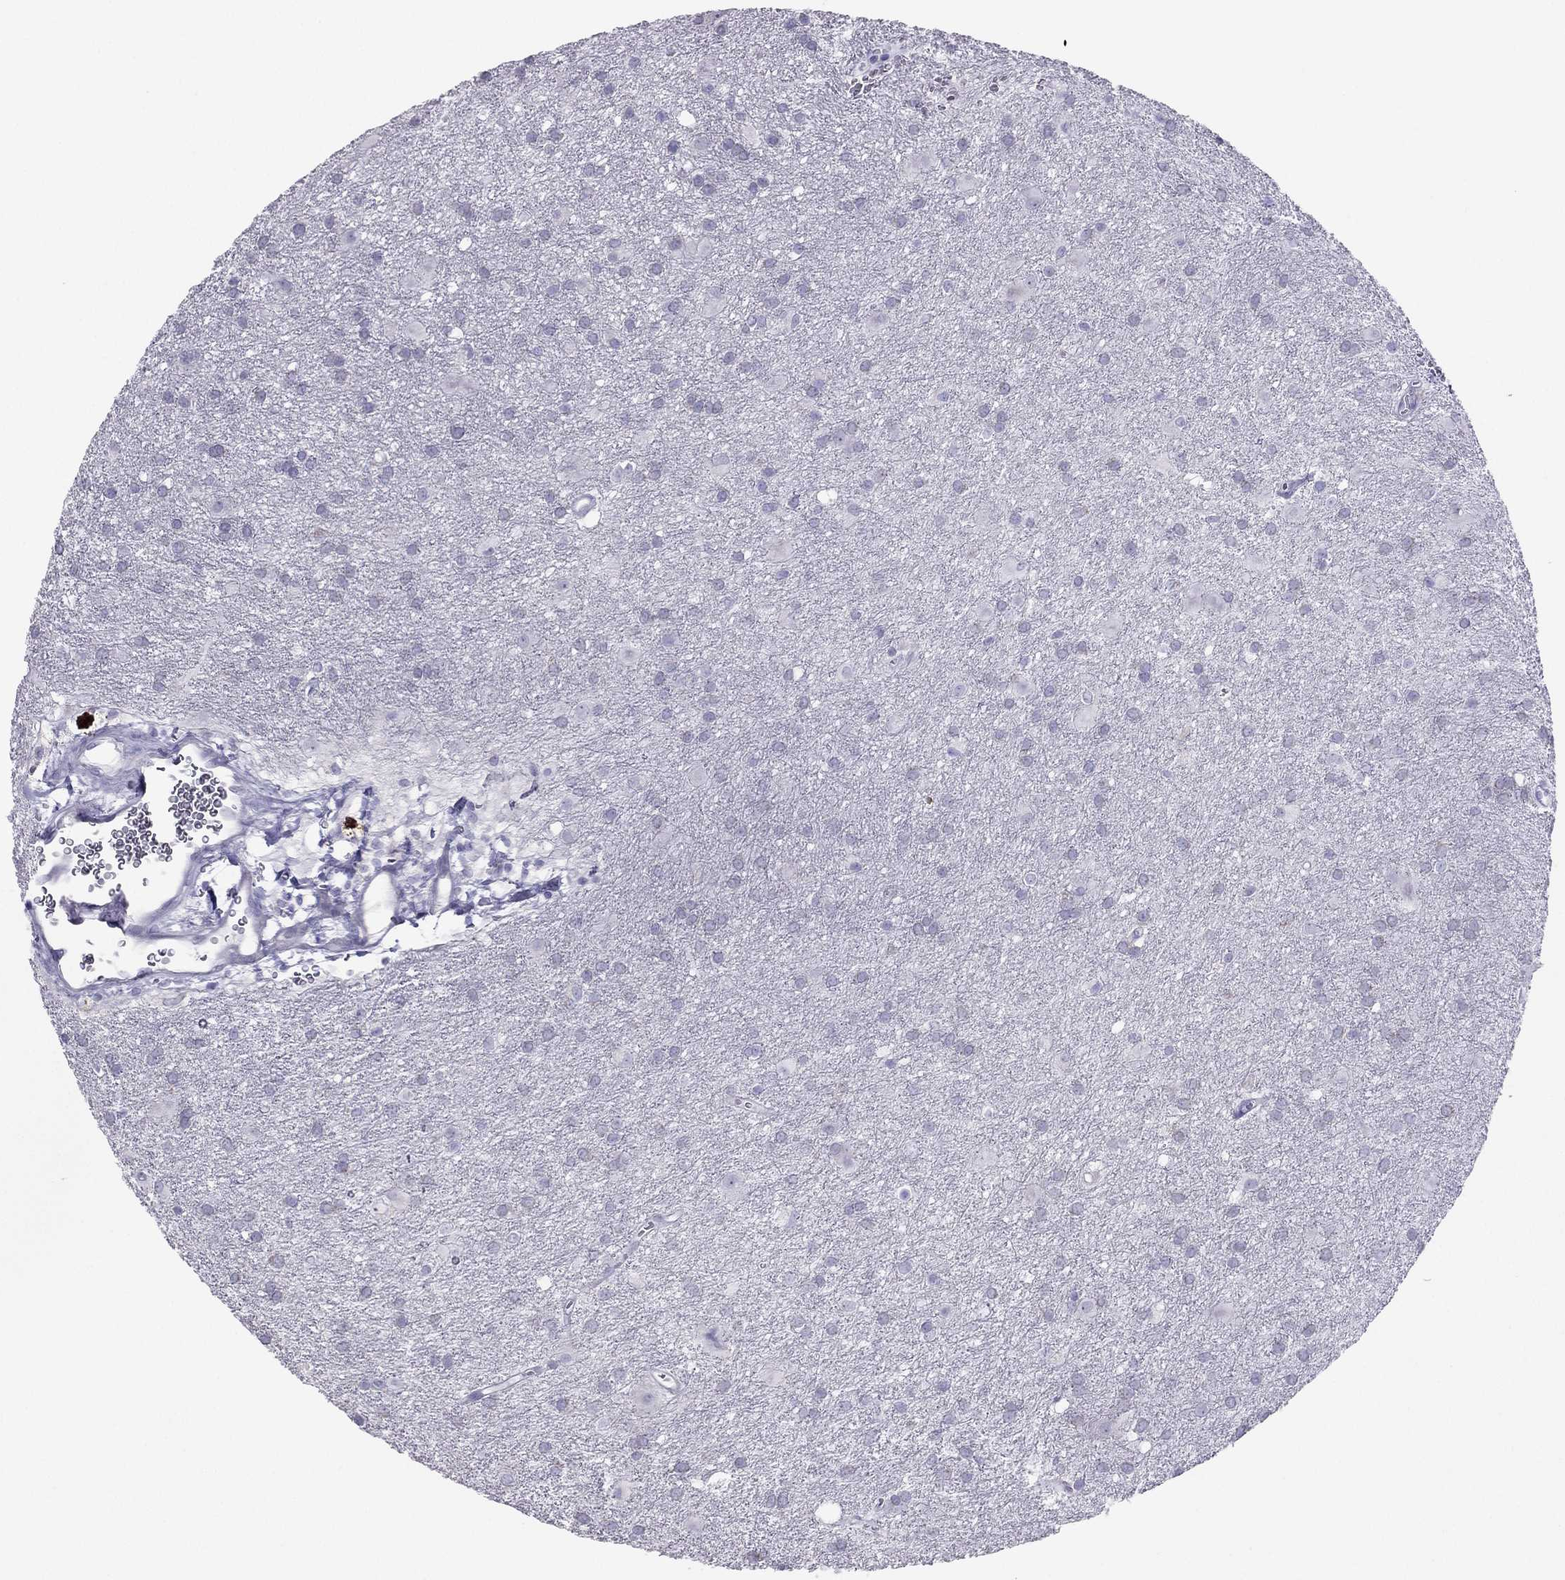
{"staining": {"intensity": "negative", "quantity": "none", "location": "none"}, "tissue": "glioma", "cell_type": "Tumor cells", "image_type": "cancer", "snomed": [{"axis": "morphology", "description": "Glioma, malignant, Low grade"}, {"axis": "topography", "description": "Brain"}], "caption": "Immunohistochemistry of glioma reveals no positivity in tumor cells.", "gene": "MAEL", "patient": {"sex": "male", "age": 58}}